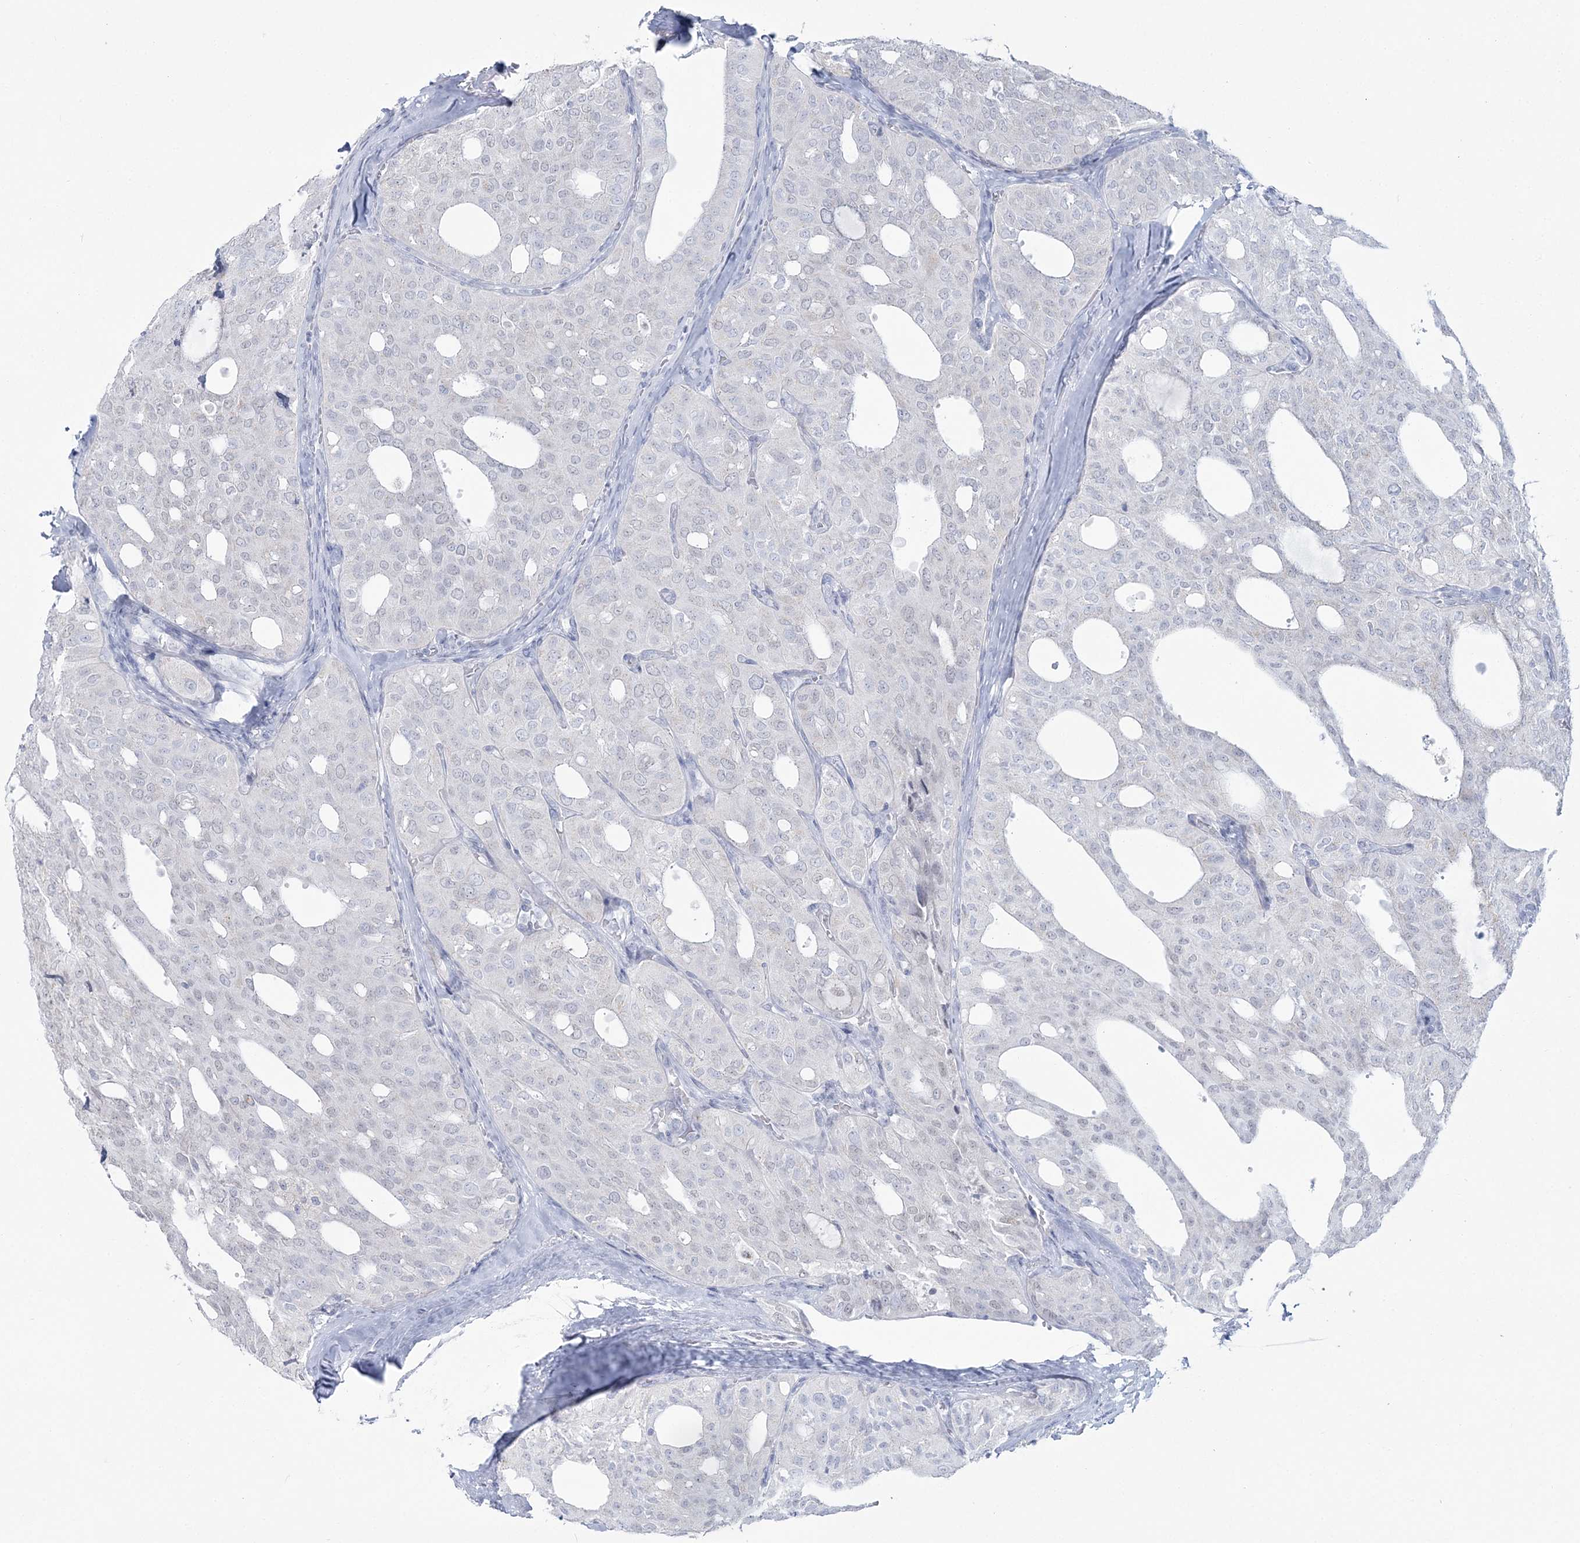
{"staining": {"intensity": "negative", "quantity": "none", "location": "none"}, "tissue": "thyroid cancer", "cell_type": "Tumor cells", "image_type": "cancer", "snomed": [{"axis": "morphology", "description": "Follicular adenoma carcinoma, NOS"}, {"axis": "topography", "description": "Thyroid gland"}], "caption": "Immunohistochemical staining of human thyroid follicular adenoma carcinoma displays no significant staining in tumor cells.", "gene": "ZNF843", "patient": {"sex": "male", "age": 75}}